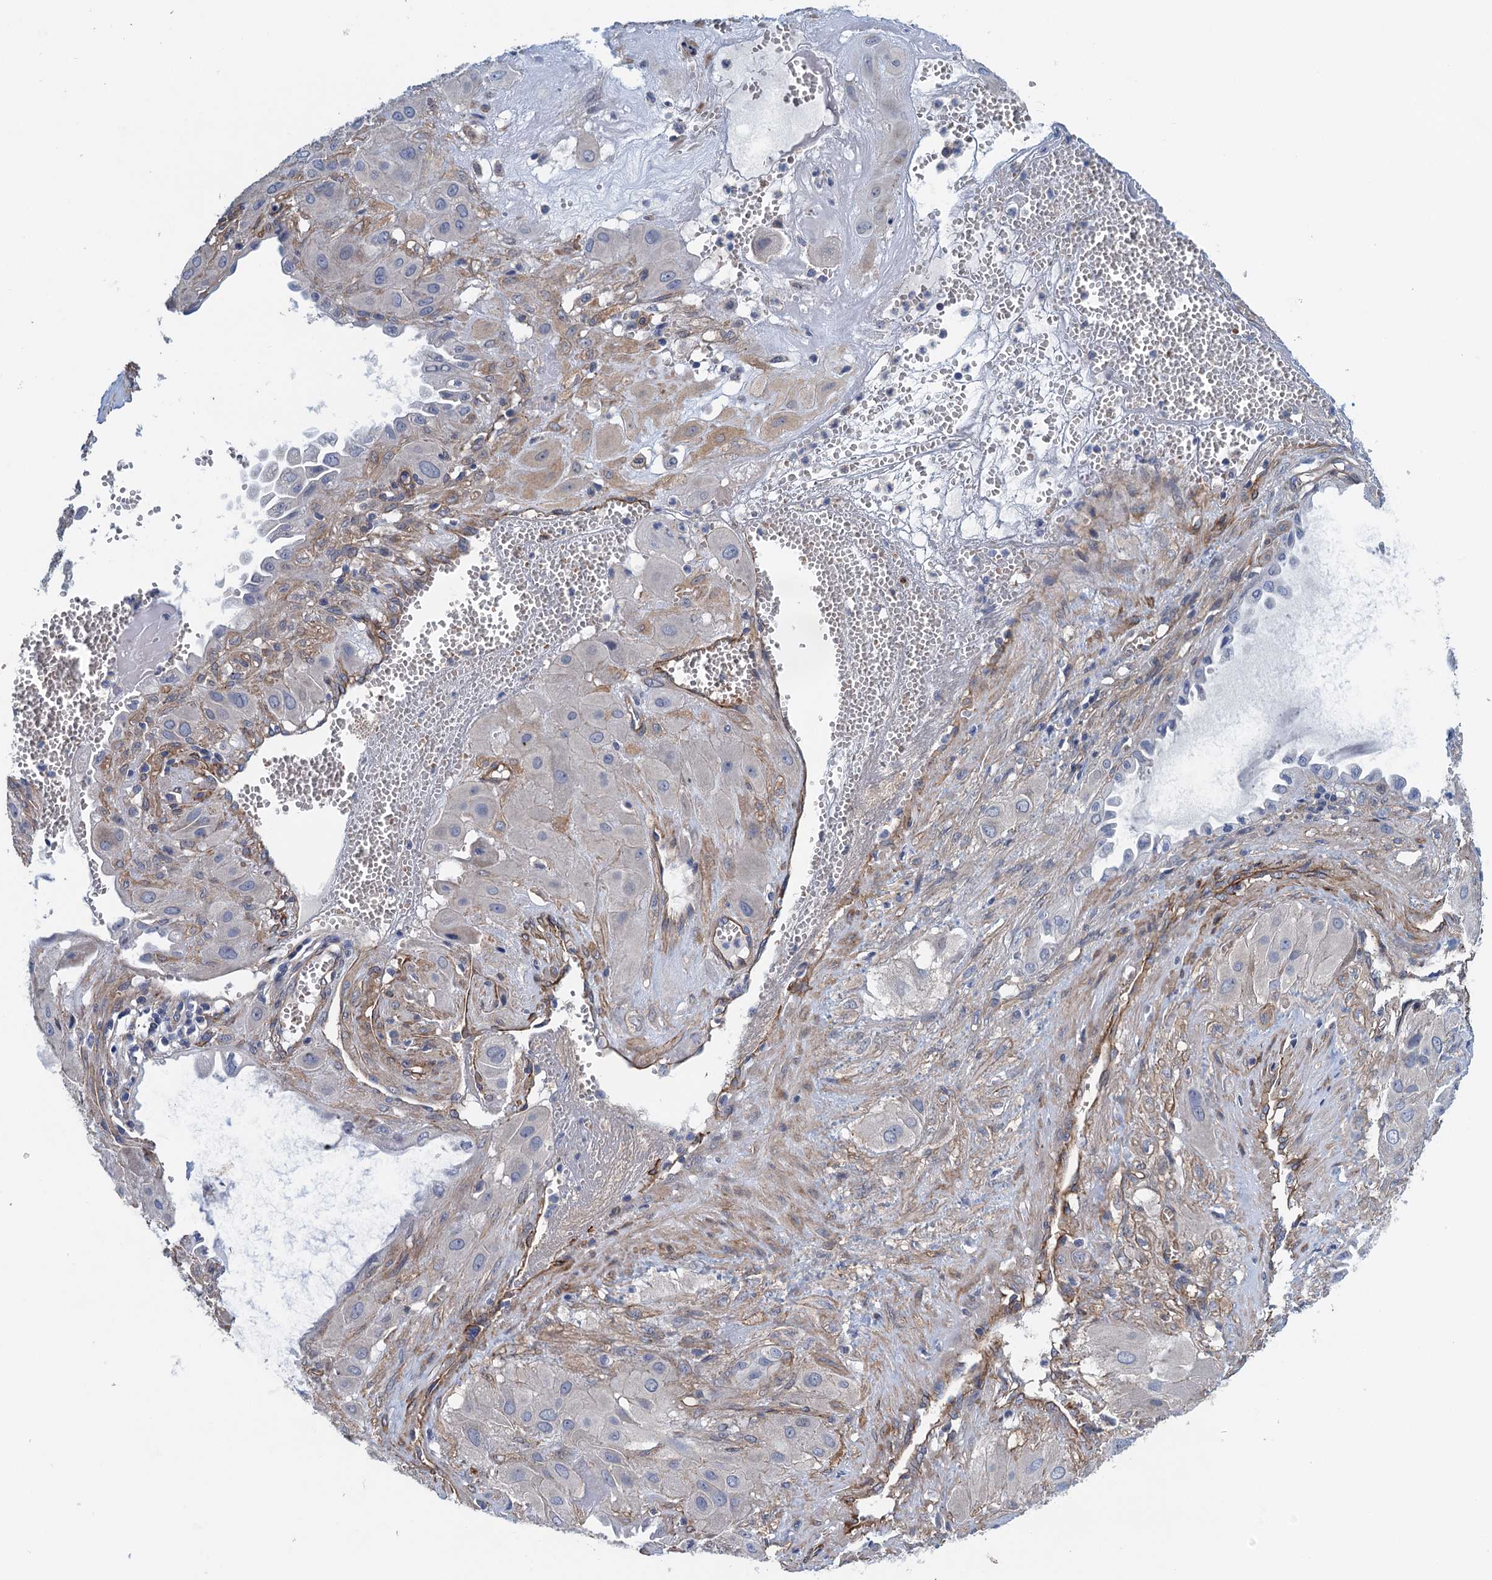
{"staining": {"intensity": "negative", "quantity": "none", "location": "none"}, "tissue": "cervical cancer", "cell_type": "Tumor cells", "image_type": "cancer", "snomed": [{"axis": "morphology", "description": "Squamous cell carcinoma, NOS"}, {"axis": "topography", "description": "Cervix"}], "caption": "This is an immunohistochemistry histopathology image of squamous cell carcinoma (cervical). There is no staining in tumor cells.", "gene": "RSAD2", "patient": {"sex": "female", "age": 34}}